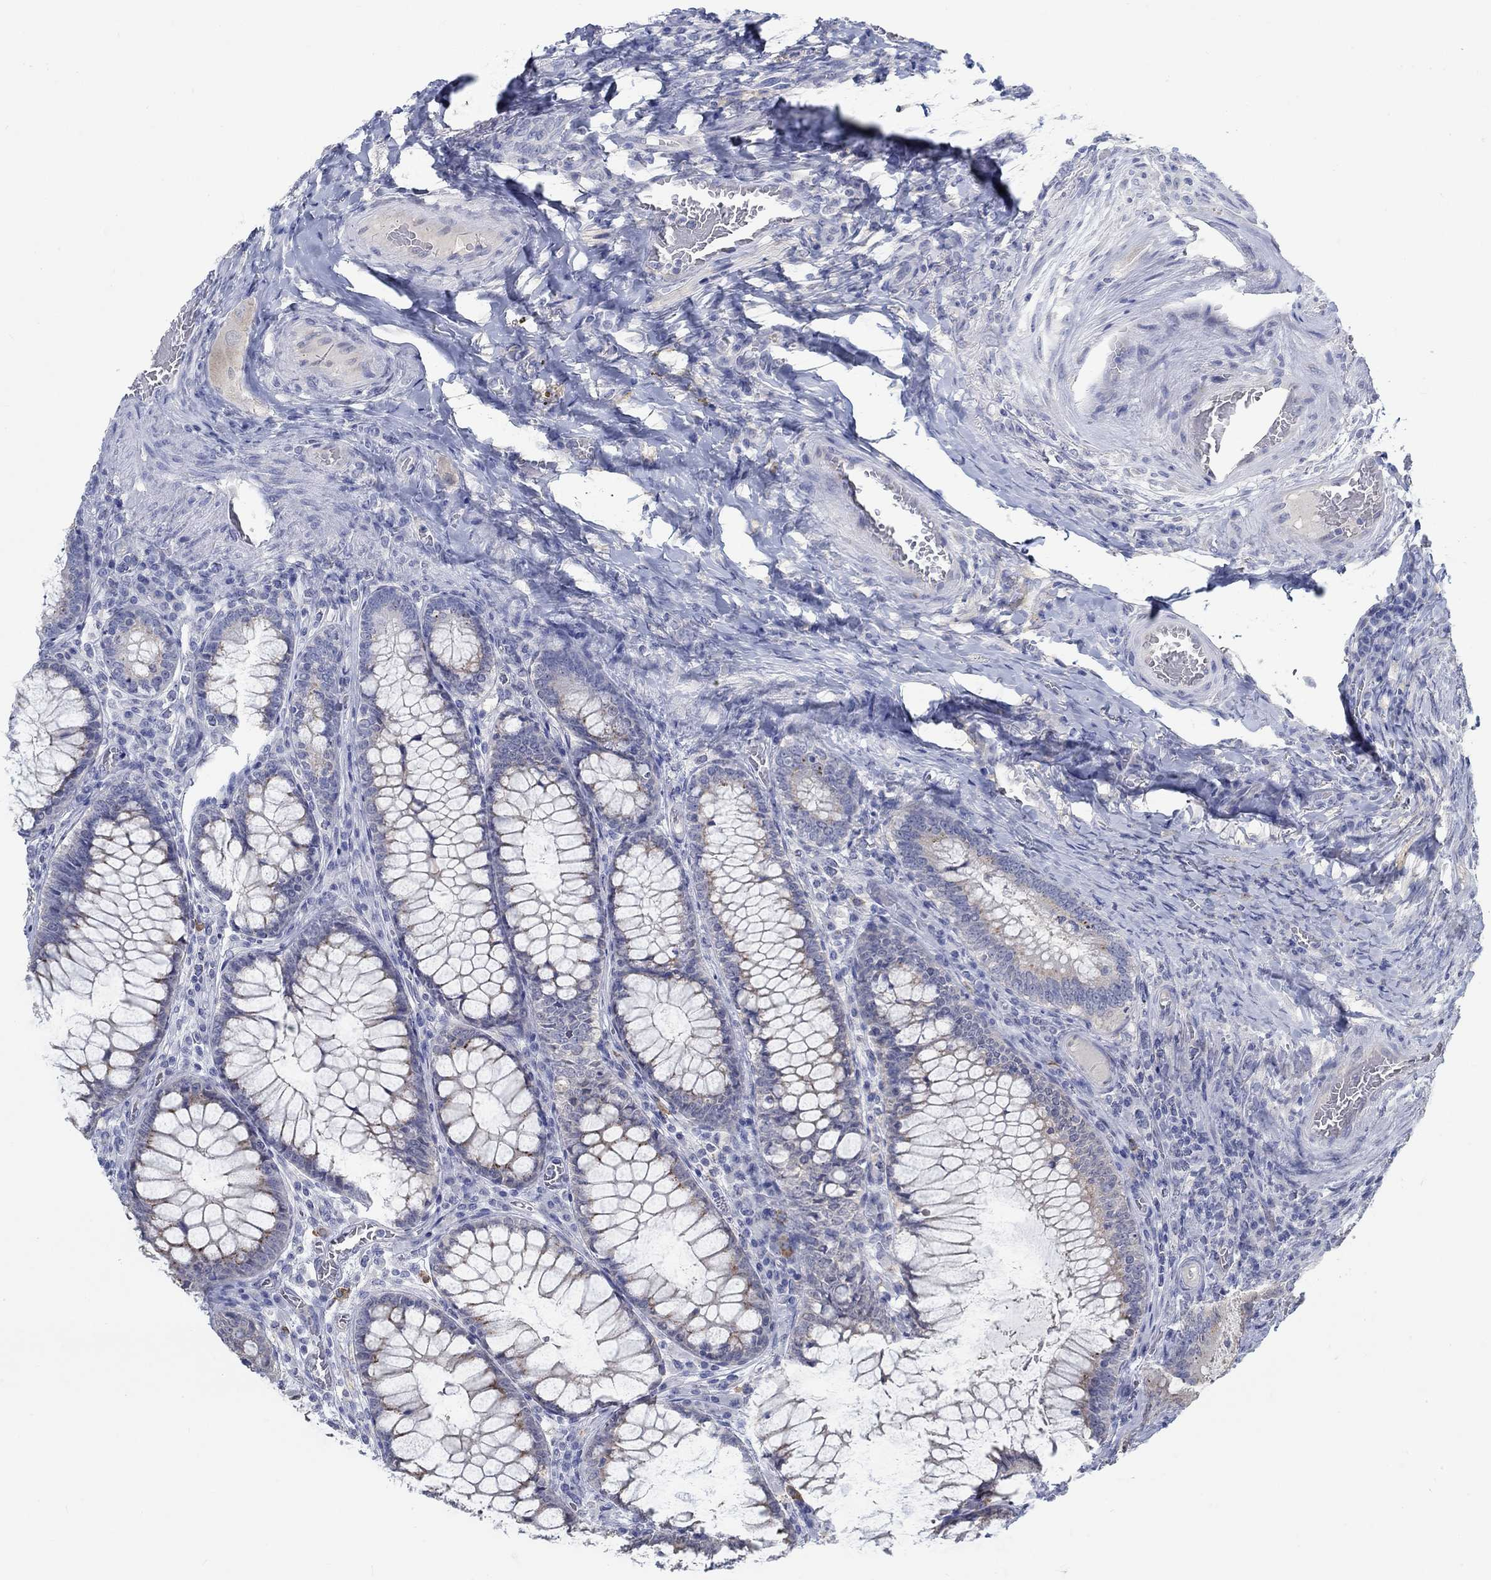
{"staining": {"intensity": "weak", "quantity": "25%-75%", "location": "cytoplasmic/membranous"}, "tissue": "colorectal cancer", "cell_type": "Tumor cells", "image_type": "cancer", "snomed": [{"axis": "morphology", "description": "Adenocarcinoma, NOS"}, {"axis": "topography", "description": "Colon"}], "caption": "Brown immunohistochemical staining in colorectal cancer displays weak cytoplasmic/membranous staining in approximately 25%-75% of tumor cells. The protein is stained brown, and the nuclei are stained in blue (DAB (3,3'-diaminobenzidine) IHC with brightfield microscopy, high magnification).", "gene": "TEKT4", "patient": {"sex": "female", "age": 86}}